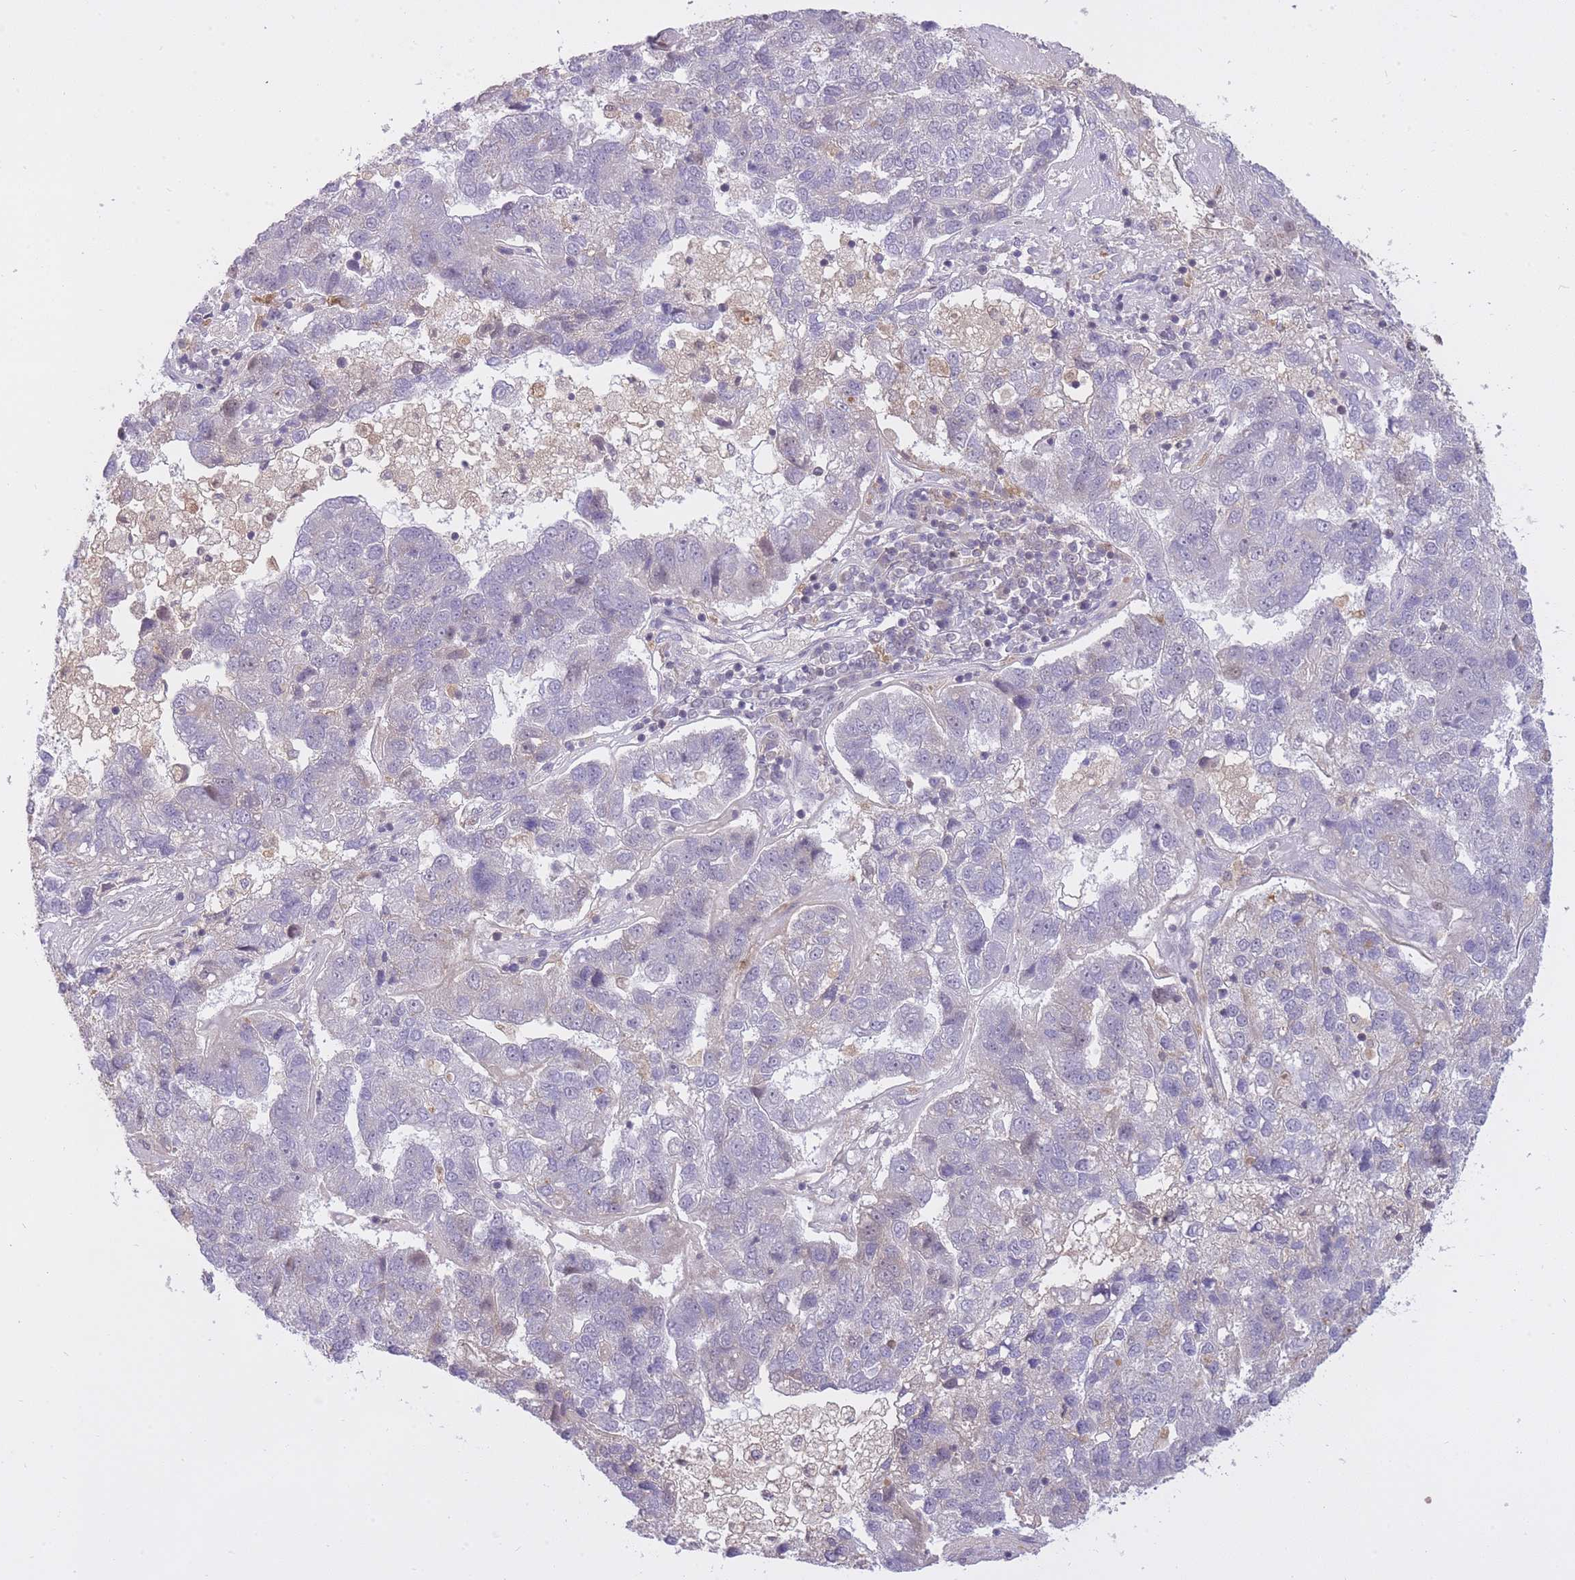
{"staining": {"intensity": "negative", "quantity": "none", "location": "none"}, "tissue": "pancreatic cancer", "cell_type": "Tumor cells", "image_type": "cancer", "snomed": [{"axis": "morphology", "description": "Adenocarcinoma, NOS"}, {"axis": "topography", "description": "Pancreas"}], "caption": "This is a image of immunohistochemistry staining of adenocarcinoma (pancreatic), which shows no expression in tumor cells.", "gene": "CXorf38", "patient": {"sex": "female", "age": 61}}